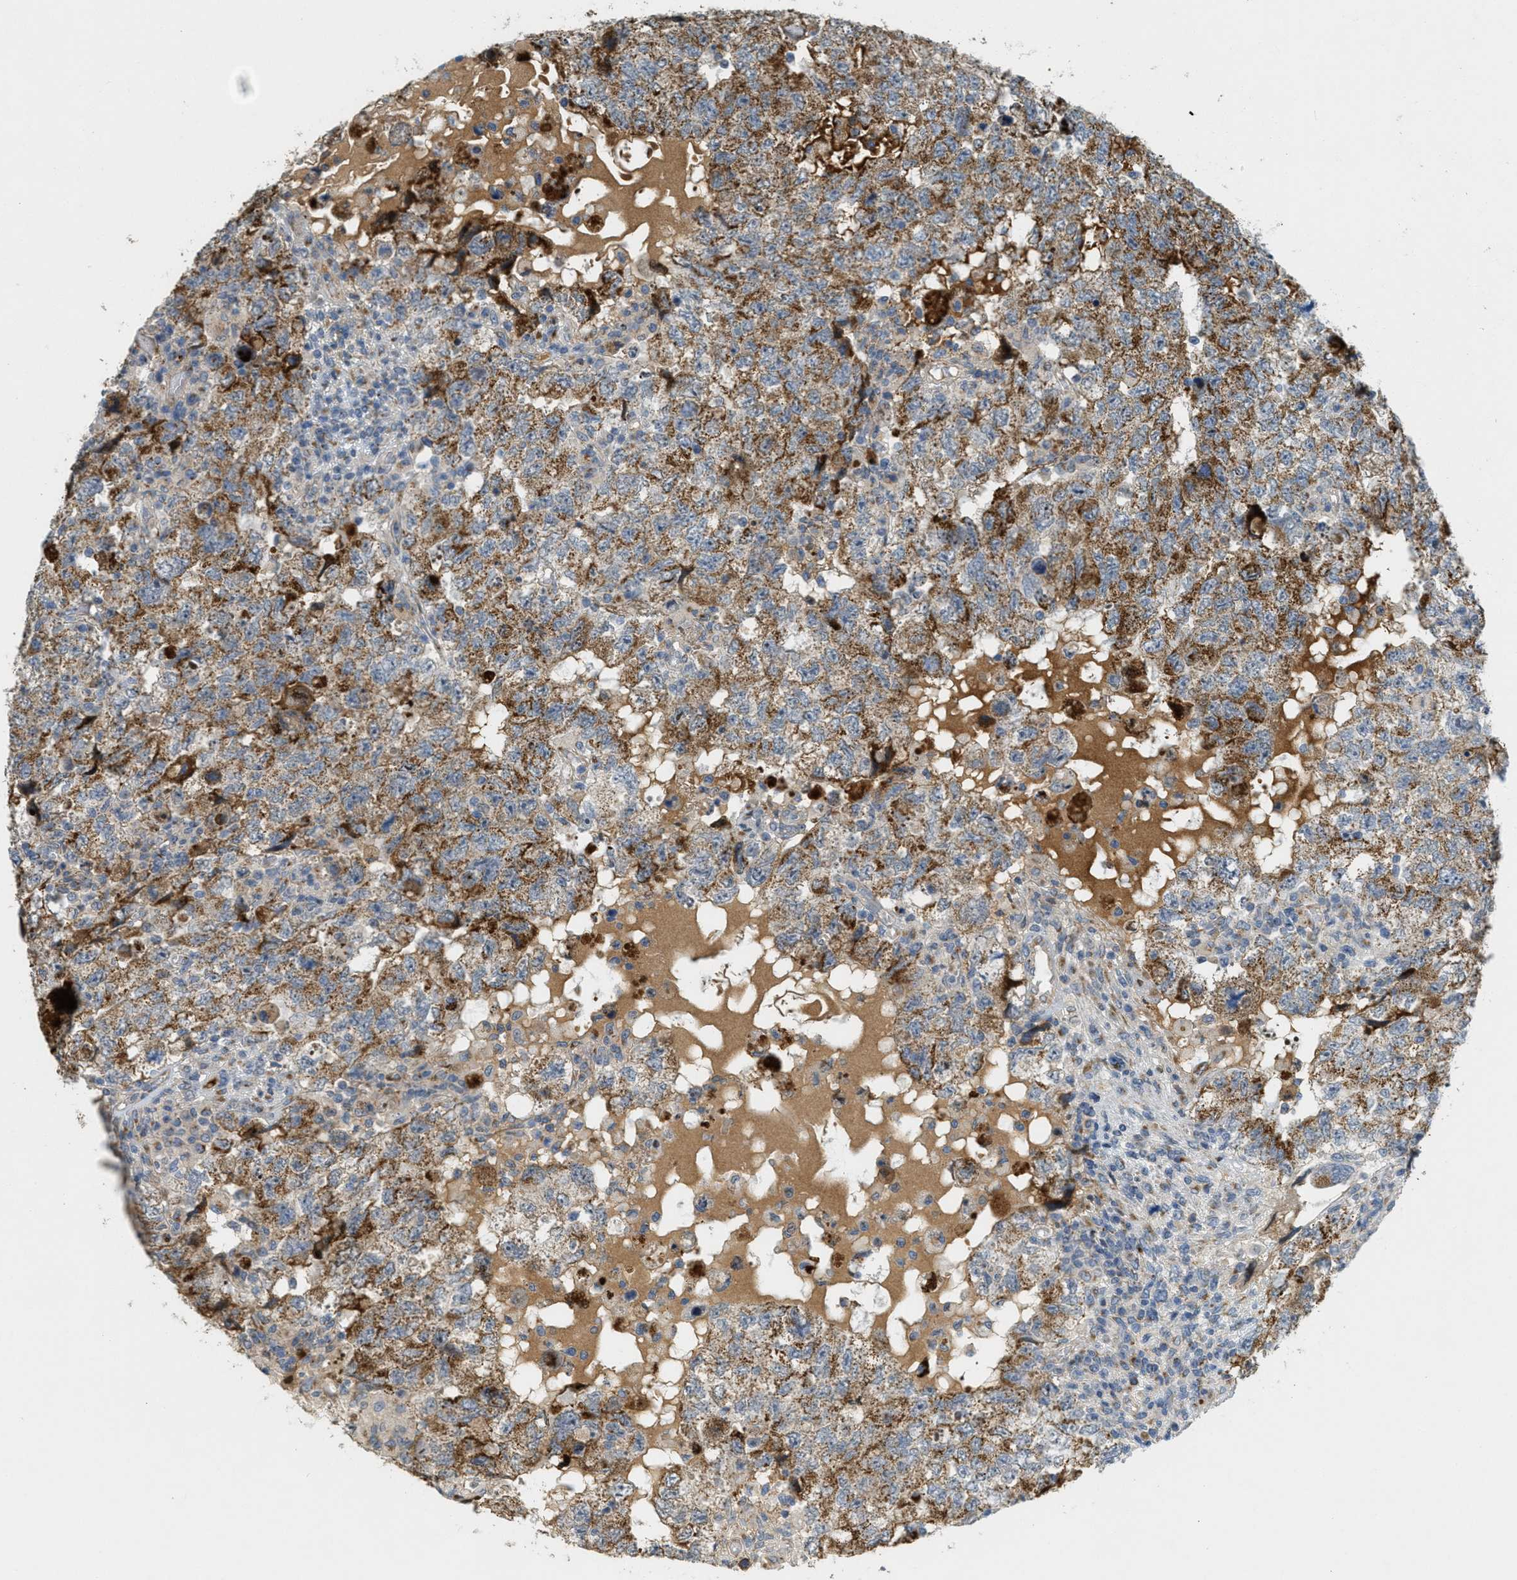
{"staining": {"intensity": "moderate", "quantity": ">75%", "location": "cytoplasmic/membranous"}, "tissue": "testis cancer", "cell_type": "Tumor cells", "image_type": "cancer", "snomed": [{"axis": "morphology", "description": "Seminoma, NOS"}, {"axis": "topography", "description": "Testis"}], "caption": "Protein positivity by immunohistochemistry displays moderate cytoplasmic/membranous positivity in about >75% of tumor cells in testis cancer (seminoma).", "gene": "ZFPL1", "patient": {"sex": "male", "age": 22}}